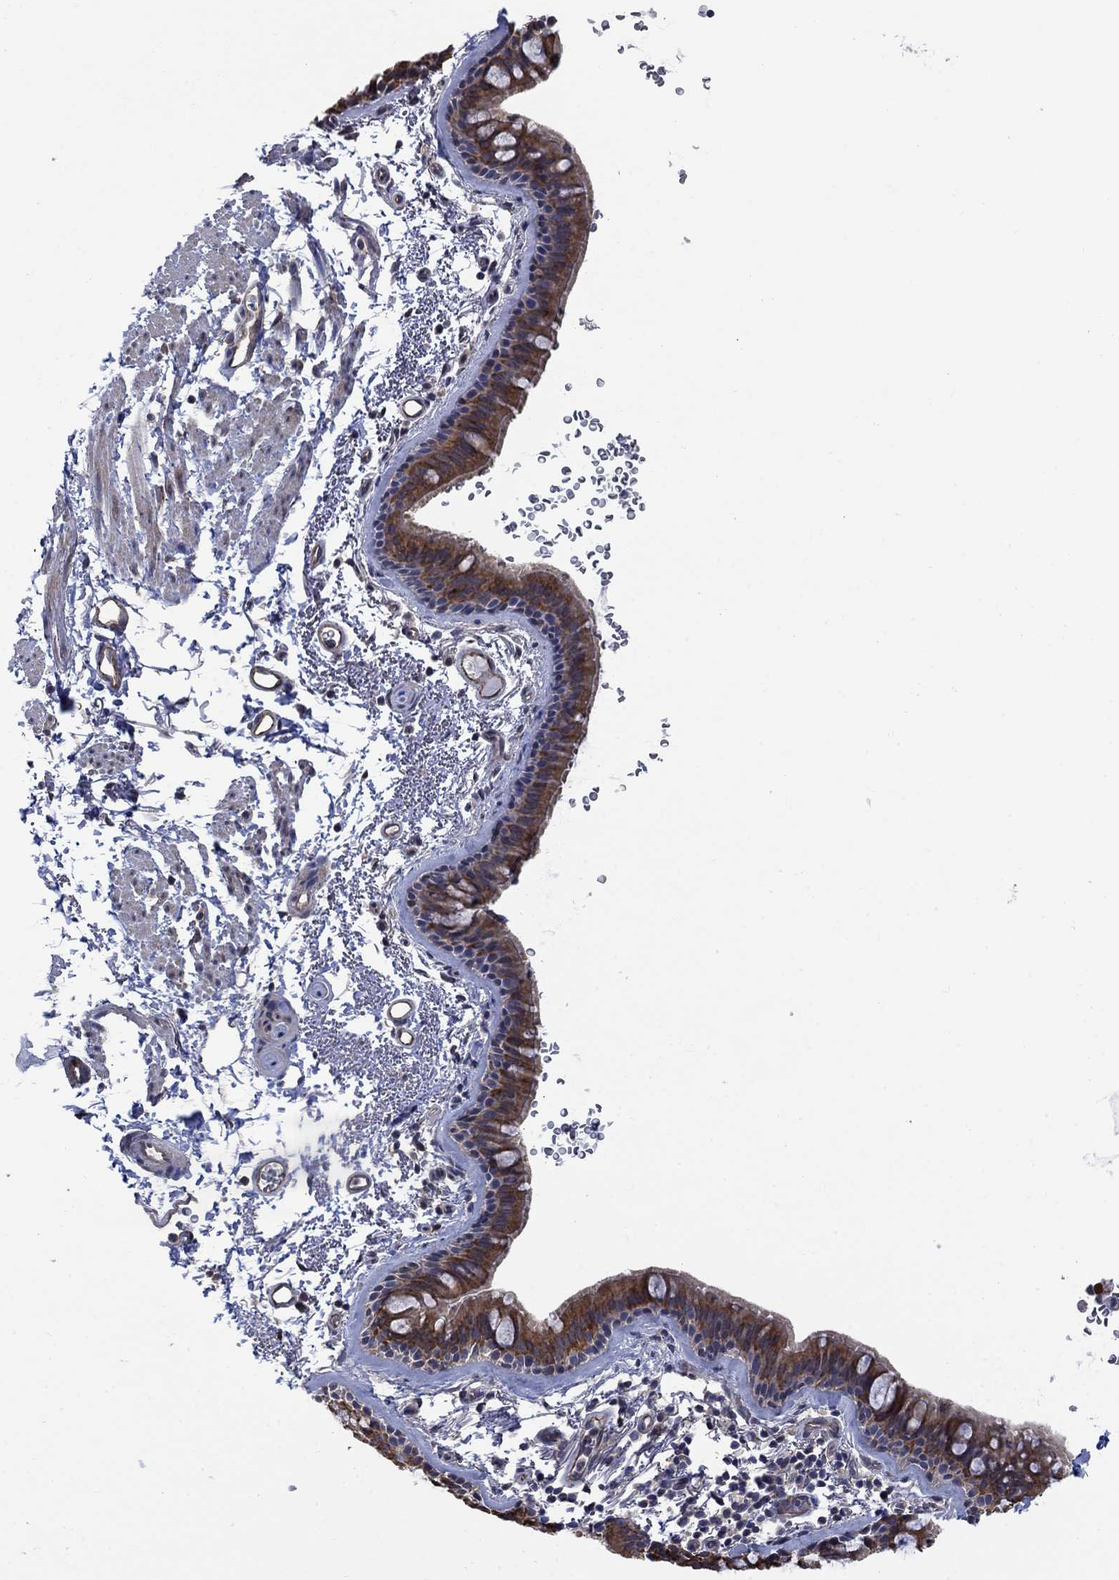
{"staining": {"intensity": "moderate", "quantity": ">75%", "location": "cytoplasmic/membranous"}, "tissue": "bronchus", "cell_type": "Respiratory epithelial cells", "image_type": "normal", "snomed": [{"axis": "morphology", "description": "Normal tissue, NOS"}, {"axis": "topography", "description": "Lymph node"}, {"axis": "topography", "description": "Bronchus"}], "caption": "Bronchus stained for a protein demonstrates moderate cytoplasmic/membranous positivity in respiratory epithelial cells. The staining was performed using DAB (3,3'-diaminobenzidine) to visualize the protein expression in brown, while the nuclei were stained in blue with hematoxylin (Magnification: 20x).", "gene": "PDZD2", "patient": {"sex": "female", "age": 70}}